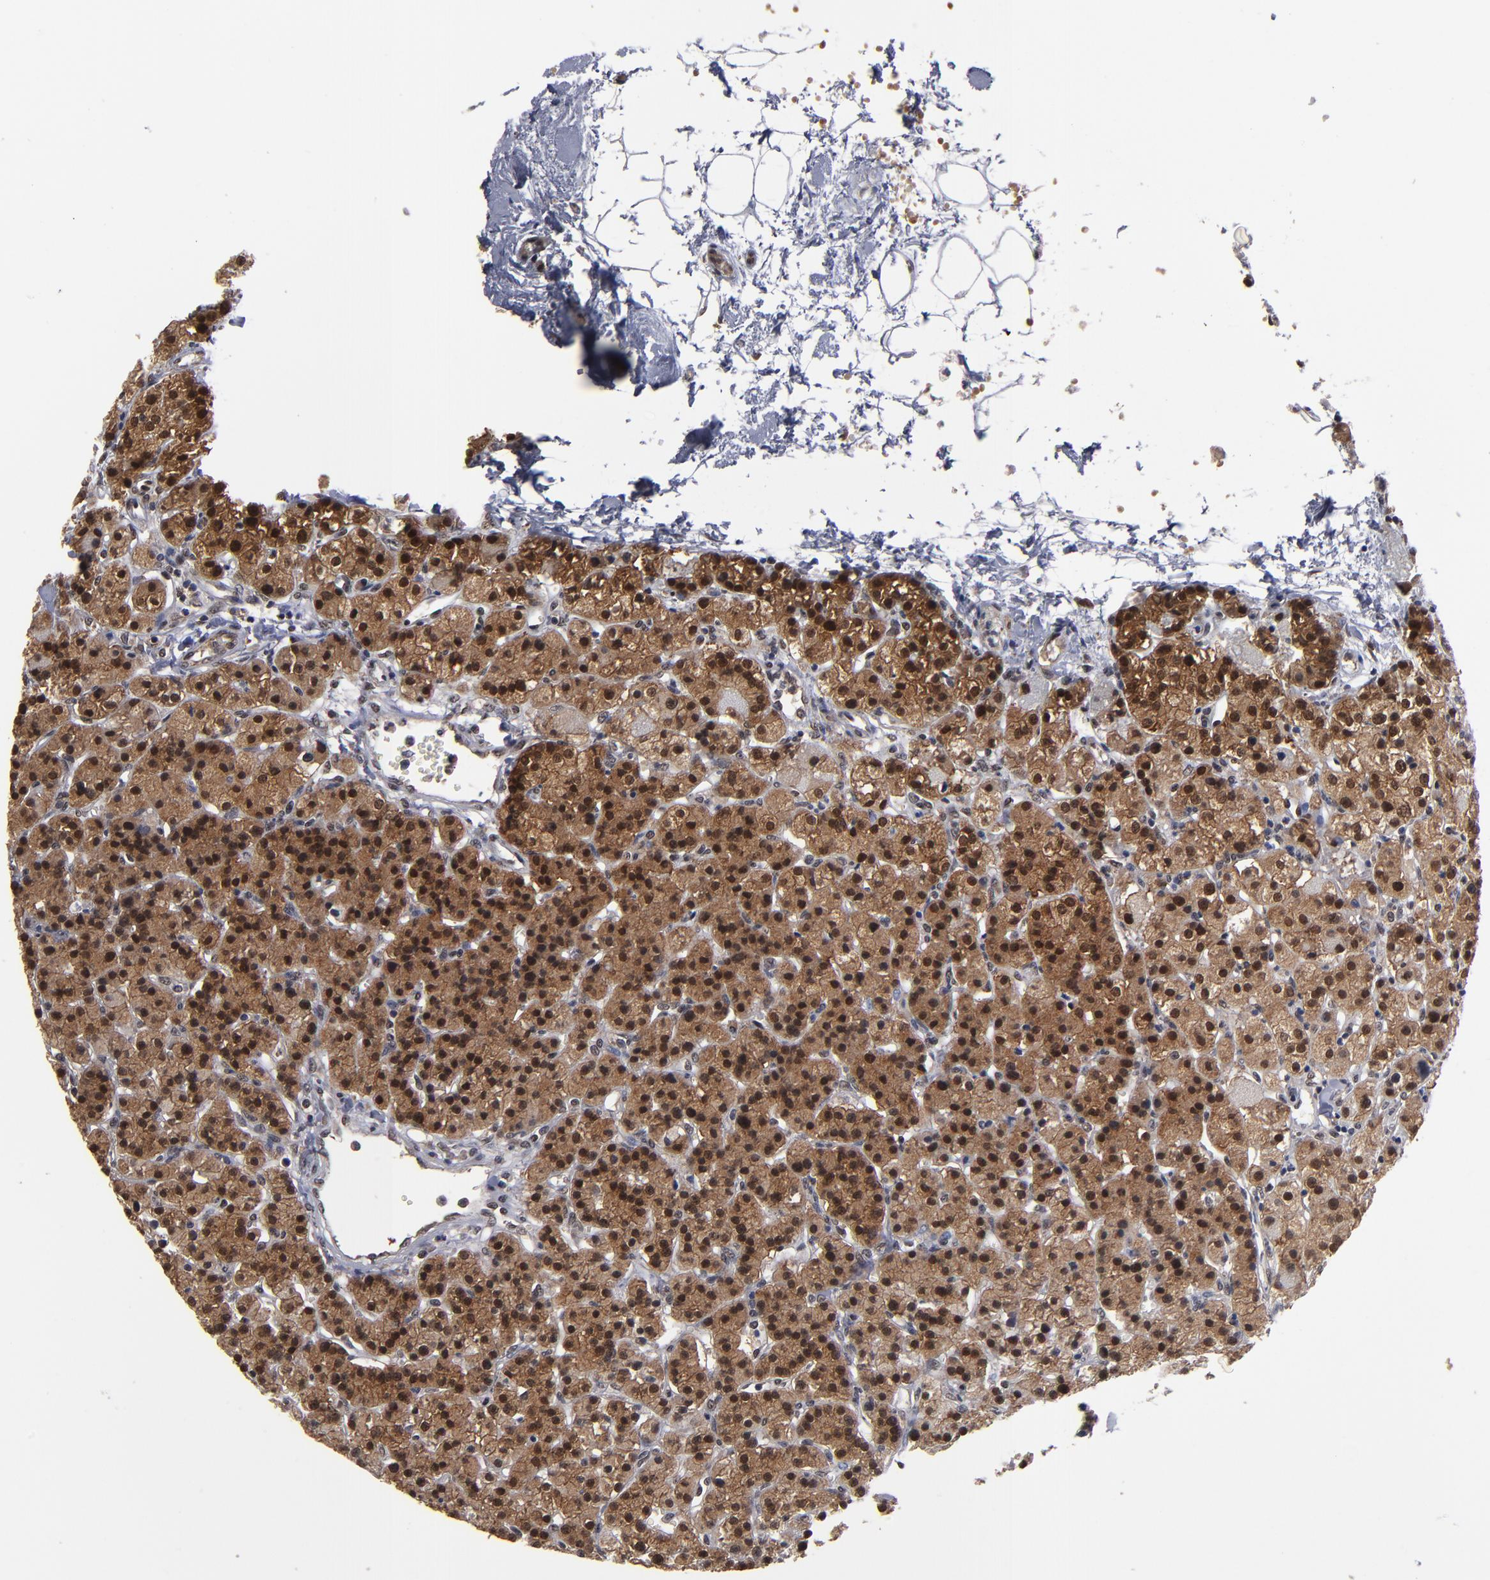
{"staining": {"intensity": "strong", "quantity": ">75%", "location": "cytoplasmic/membranous,nuclear"}, "tissue": "parathyroid gland", "cell_type": "Glandular cells", "image_type": "normal", "snomed": [{"axis": "morphology", "description": "Normal tissue, NOS"}, {"axis": "topography", "description": "Parathyroid gland"}], "caption": "Brown immunohistochemical staining in unremarkable human parathyroid gland reveals strong cytoplasmic/membranous,nuclear staining in about >75% of glandular cells. The staining was performed using DAB (3,3'-diaminobenzidine) to visualize the protein expression in brown, while the nuclei were stained in blue with hematoxylin (Magnification: 20x).", "gene": "HUWE1", "patient": {"sex": "female", "age": 58}}